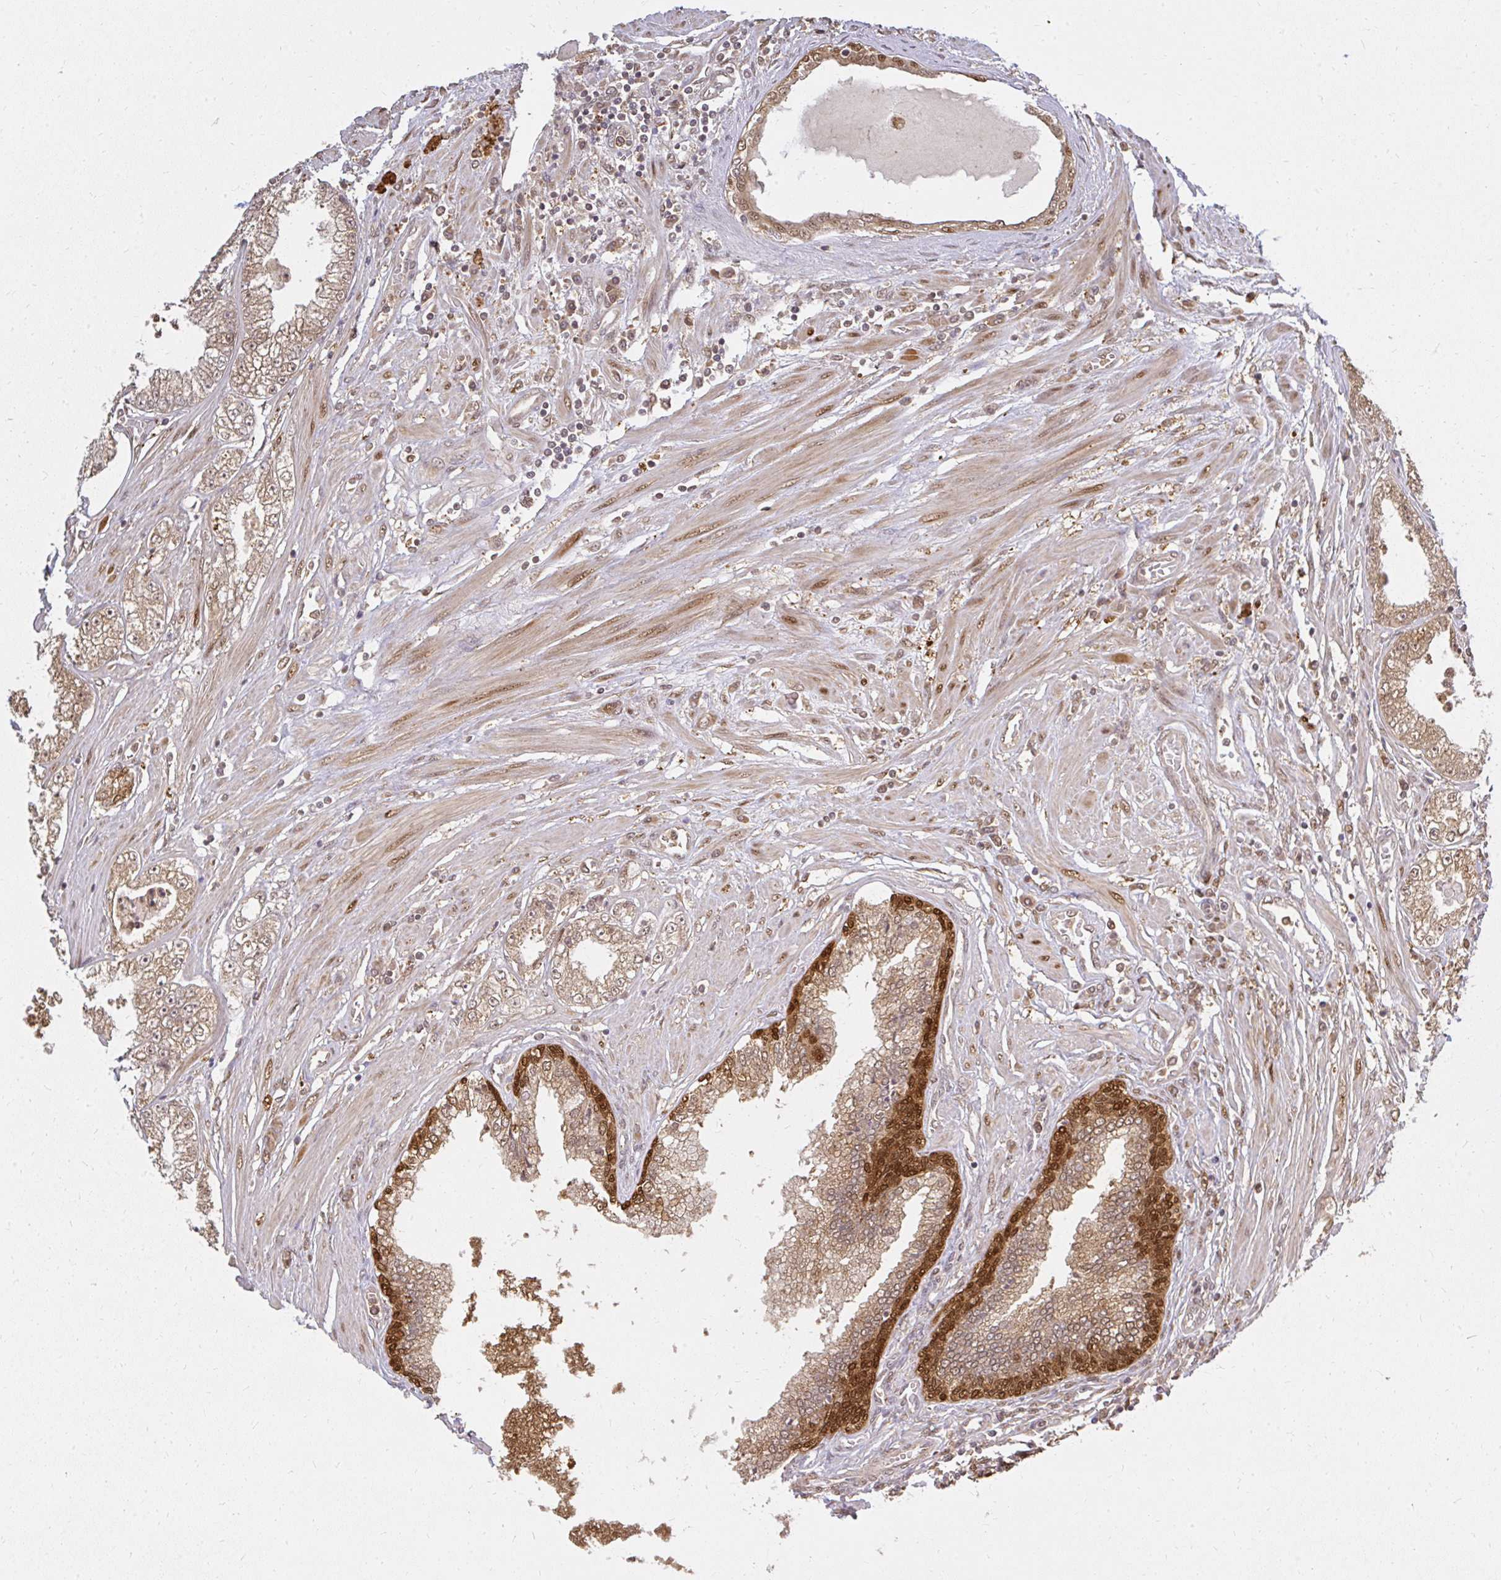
{"staining": {"intensity": "moderate", "quantity": ">75%", "location": "cytoplasmic/membranous,nuclear"}, "tissue": "prostate cancer", "cell_type": "Tumor cells", "image_type": "cancer", "snomed": [{"axis": "morphology", "description": "Adenocarcinoma, High grade"}, {"axis": "topography", "description": "Prostate"}], "caption": "This is an image of immunohistochemistry staining of prostate cancer (adenocarcinoma (high-grade)), which shows moderate positivity in the cytoplasmic/membranous and nuclear of tumor cells.", "gene": "LARS2", "patient": {"sex": "male", "age": 69}}